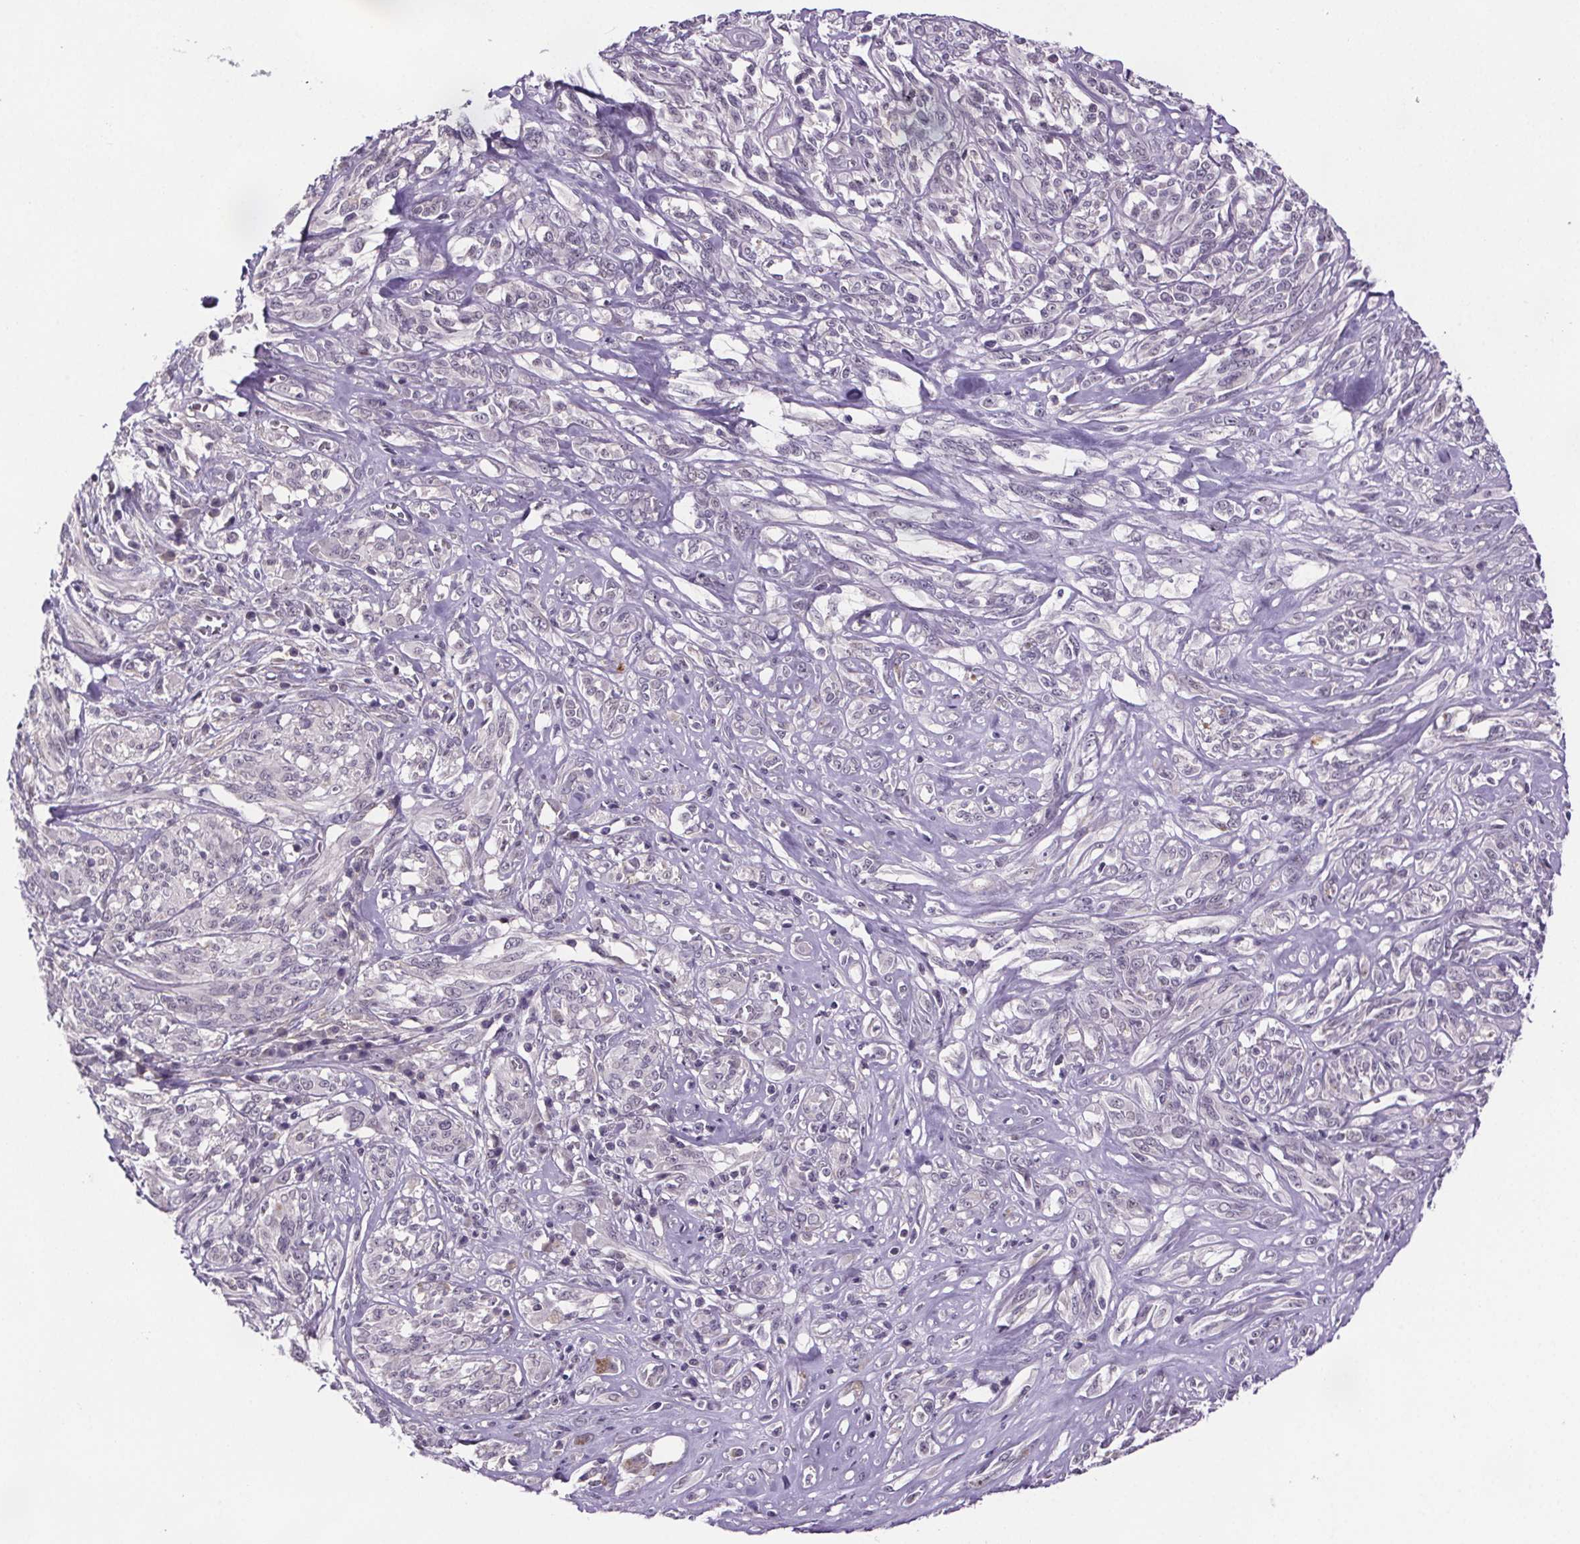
{"staining": {"intensity": "negative", "quantity": "none", "location": "none"}, "tissue": "melanoma", "cell_type": "Tumor cells", "image_type": "cancer", "snomed": [{"axis": "morphology", "description": "Malignant melanoma, NOS"}, {"axis": "topography", "description": "Skin"}], "caption": "IHC image of neoplastic tissue: human malignant melanoma stained with DAB reveals no significant protein expression in tumor cells.", "gene": "TTC12", "patient": {"sex": "female", "age": 91}}